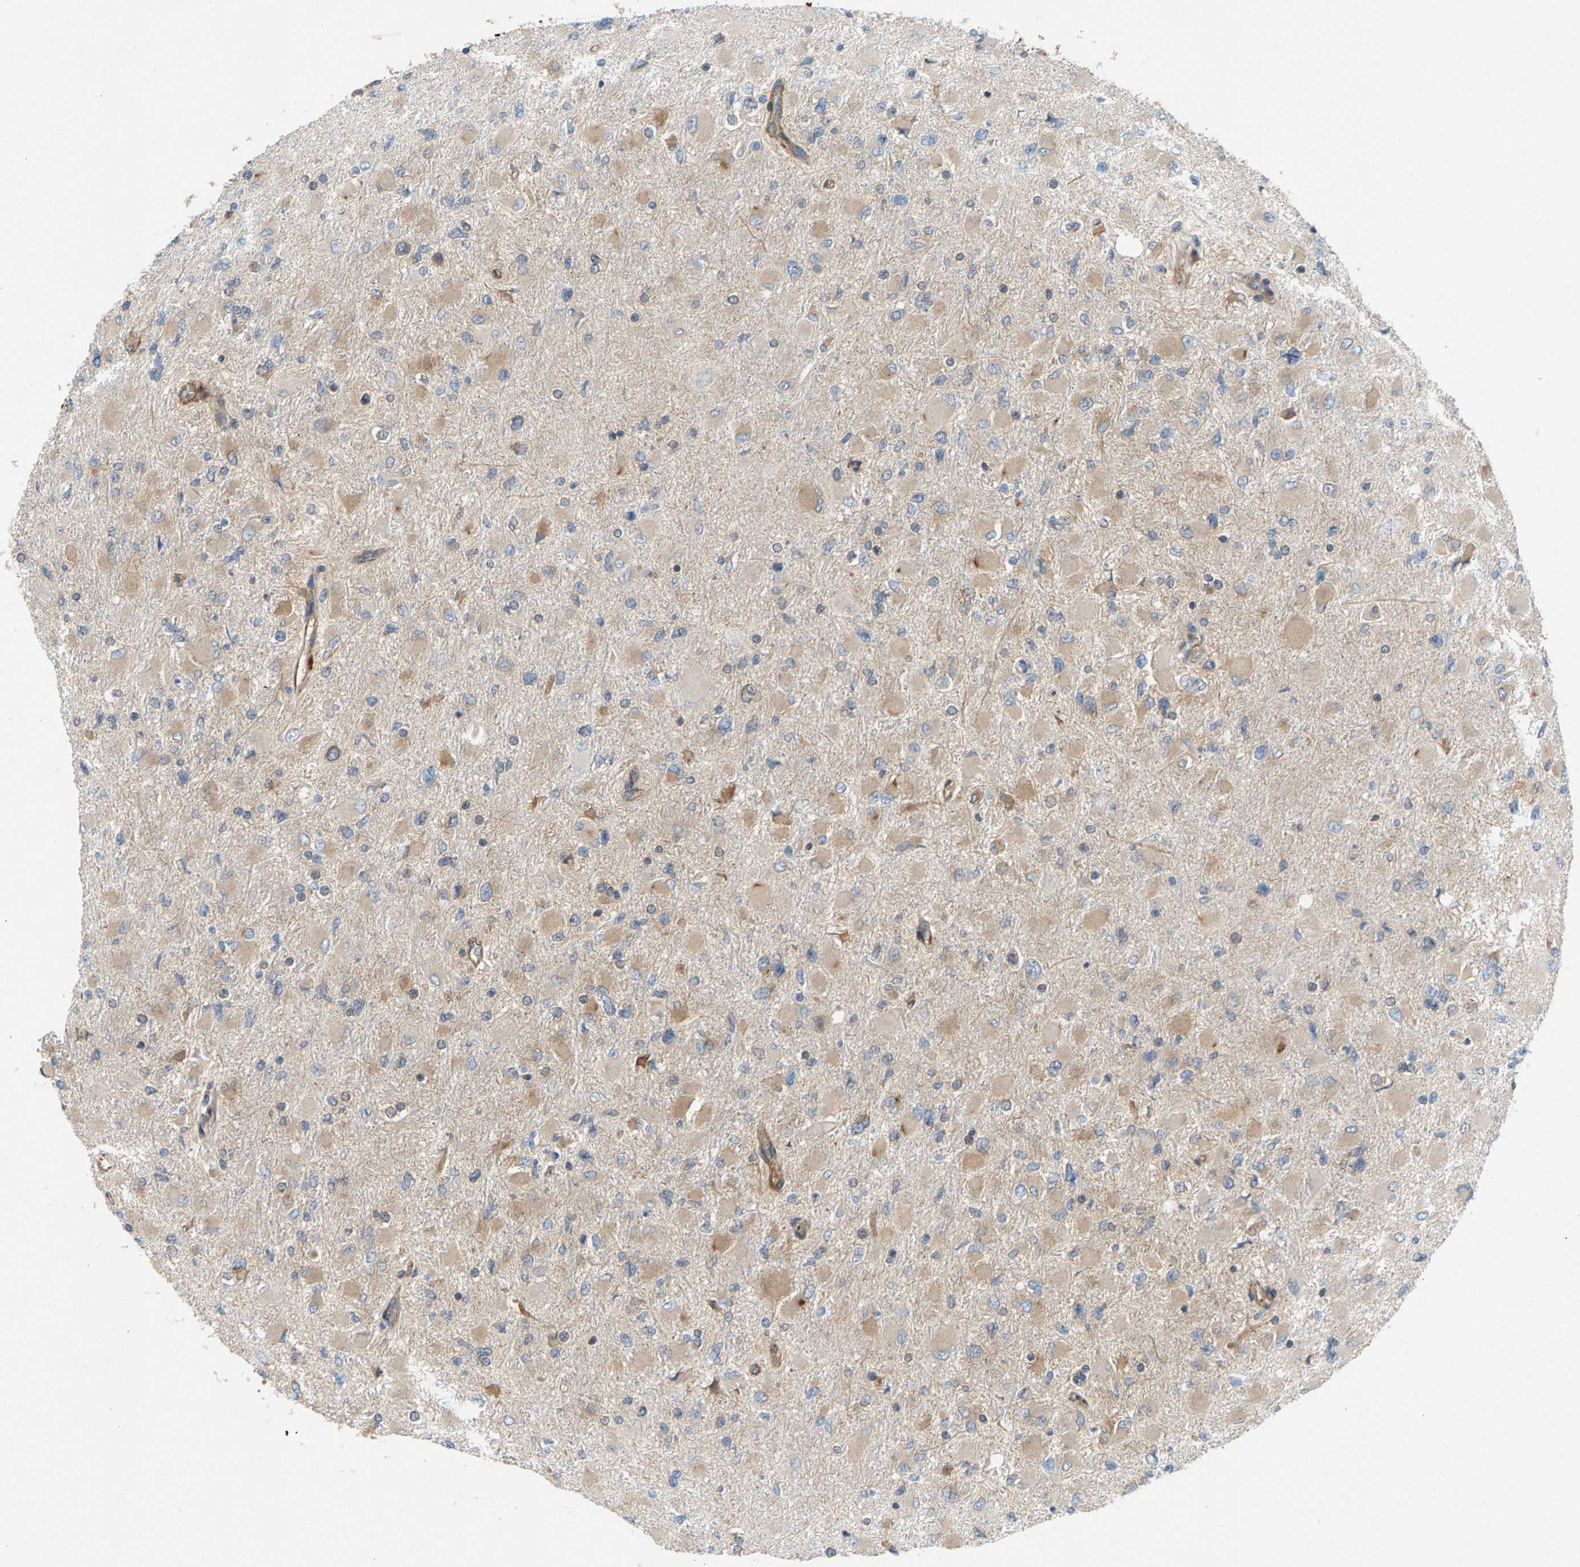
{"staining": {"intensity": "weak", "quantity": "25%-75%", "location": "cytoplasmic/membranous"}, "tissue": "glioma", "cell_type": "Tumor cells", "image_type": "cancer", "snomed": [{"axis": "morphology", "description": "Glioma, malignant, High grade"}, {"axis": "topography", "description": "Cerebral cortex"}], "caption": "This is a histology image of immunohistochemistry (IHC) staining of high-grade glioma (malignant), which shows weak positivity in the cytoplasmic/membranous of tumor cells.", "gene": "PDCL", "patient": {"sex": "female", "age": 36}}